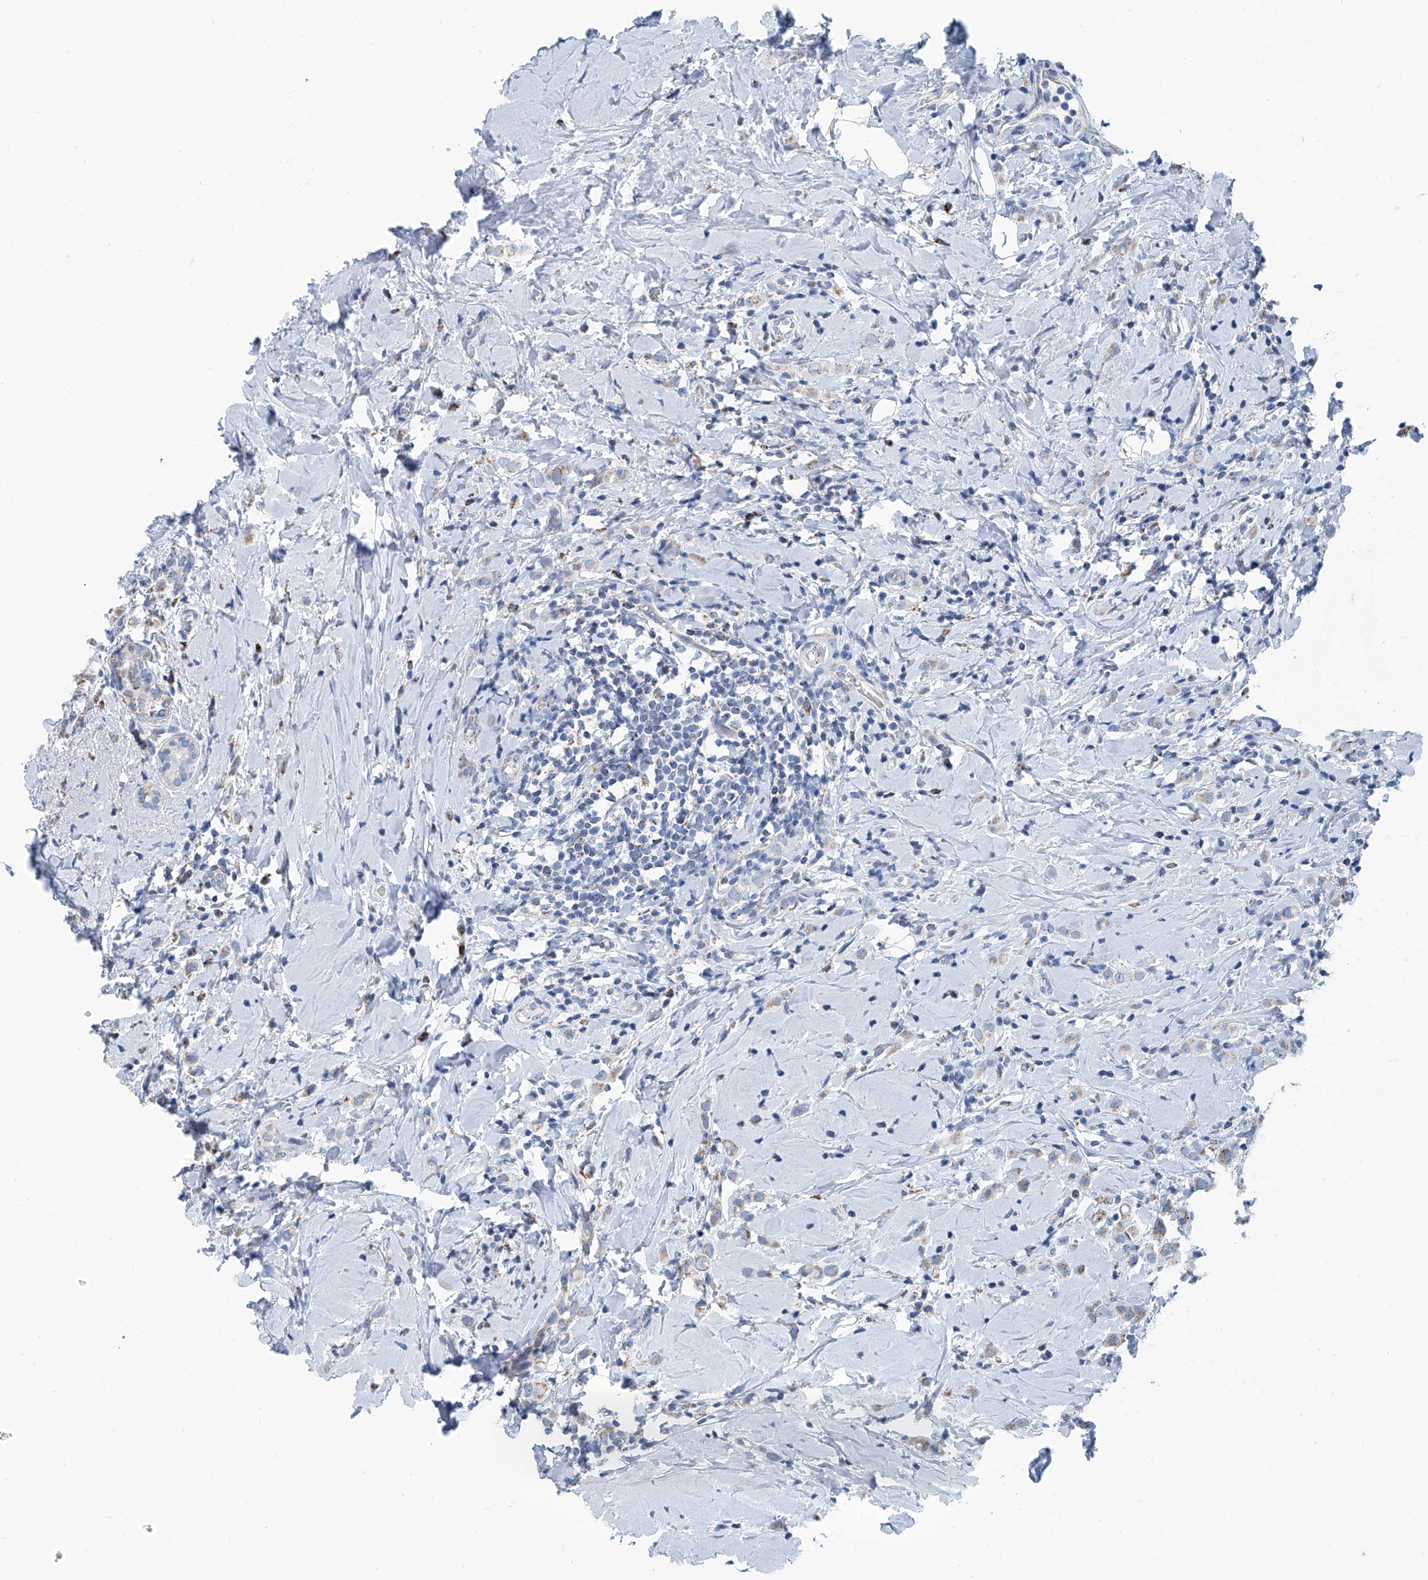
{"staining": {"intensity": "negative", "quantity": "none", "location": "none"}, "tissue": "breast cancer", "cell_type": "Tumor cells", "image_type": "cancer", "snomed": [{"axis": "morphology", "description": "Lobular carcinoma"}, {"axis": "topography", "description": "Breast"}], "caption": "Immunohistochemistry (IHC) image of neoplastic tissue: human breast cancer (lobular carcinoma) stained with DAB shows no significant protein positivity in tumor cells. (DAB IHC, high magnification).", "gene": "MT-ND1", "patient": {"sex": "female", "age": 47}}